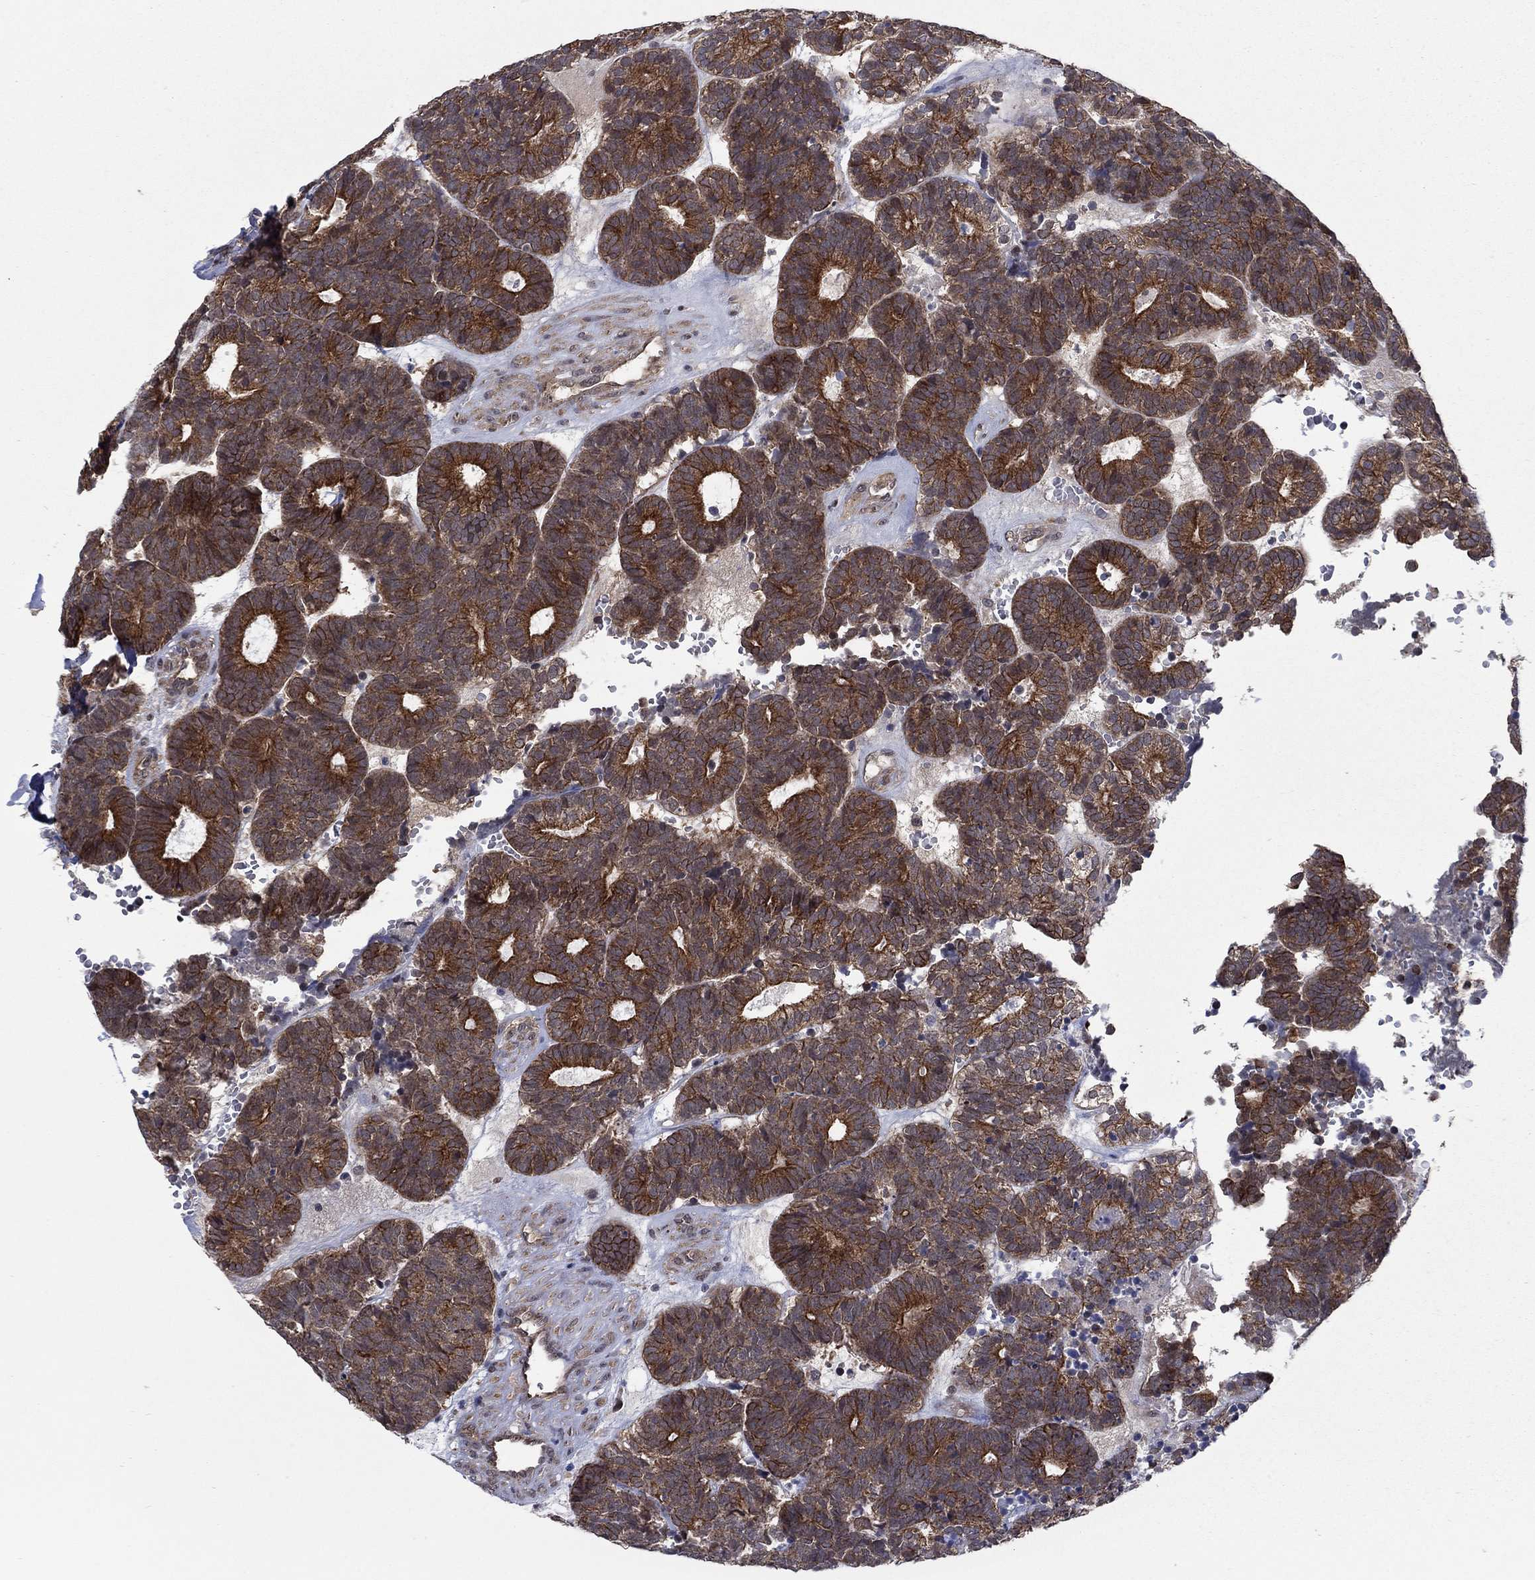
{"staining": {"intensity": "strong", "quantity": "25%-75%", "location": "cytoplasmic/membranous"}, "tissue": "head and neck cancer", "cell_type": "Tumor cells", "image_type": "cancer", "snomed": [{"axis": "morphology", "description": "Adenocarcinoma, NOS"}, {"axis": "topography", "description": "Head-Neck"}], "caption": "Human head and neck cancer (adenocarcinoma) stained with a protein marker shows strong staining in tumor cells.", "gene": "SH3RF1", "patient": {"sex": "female", "age": 81}}